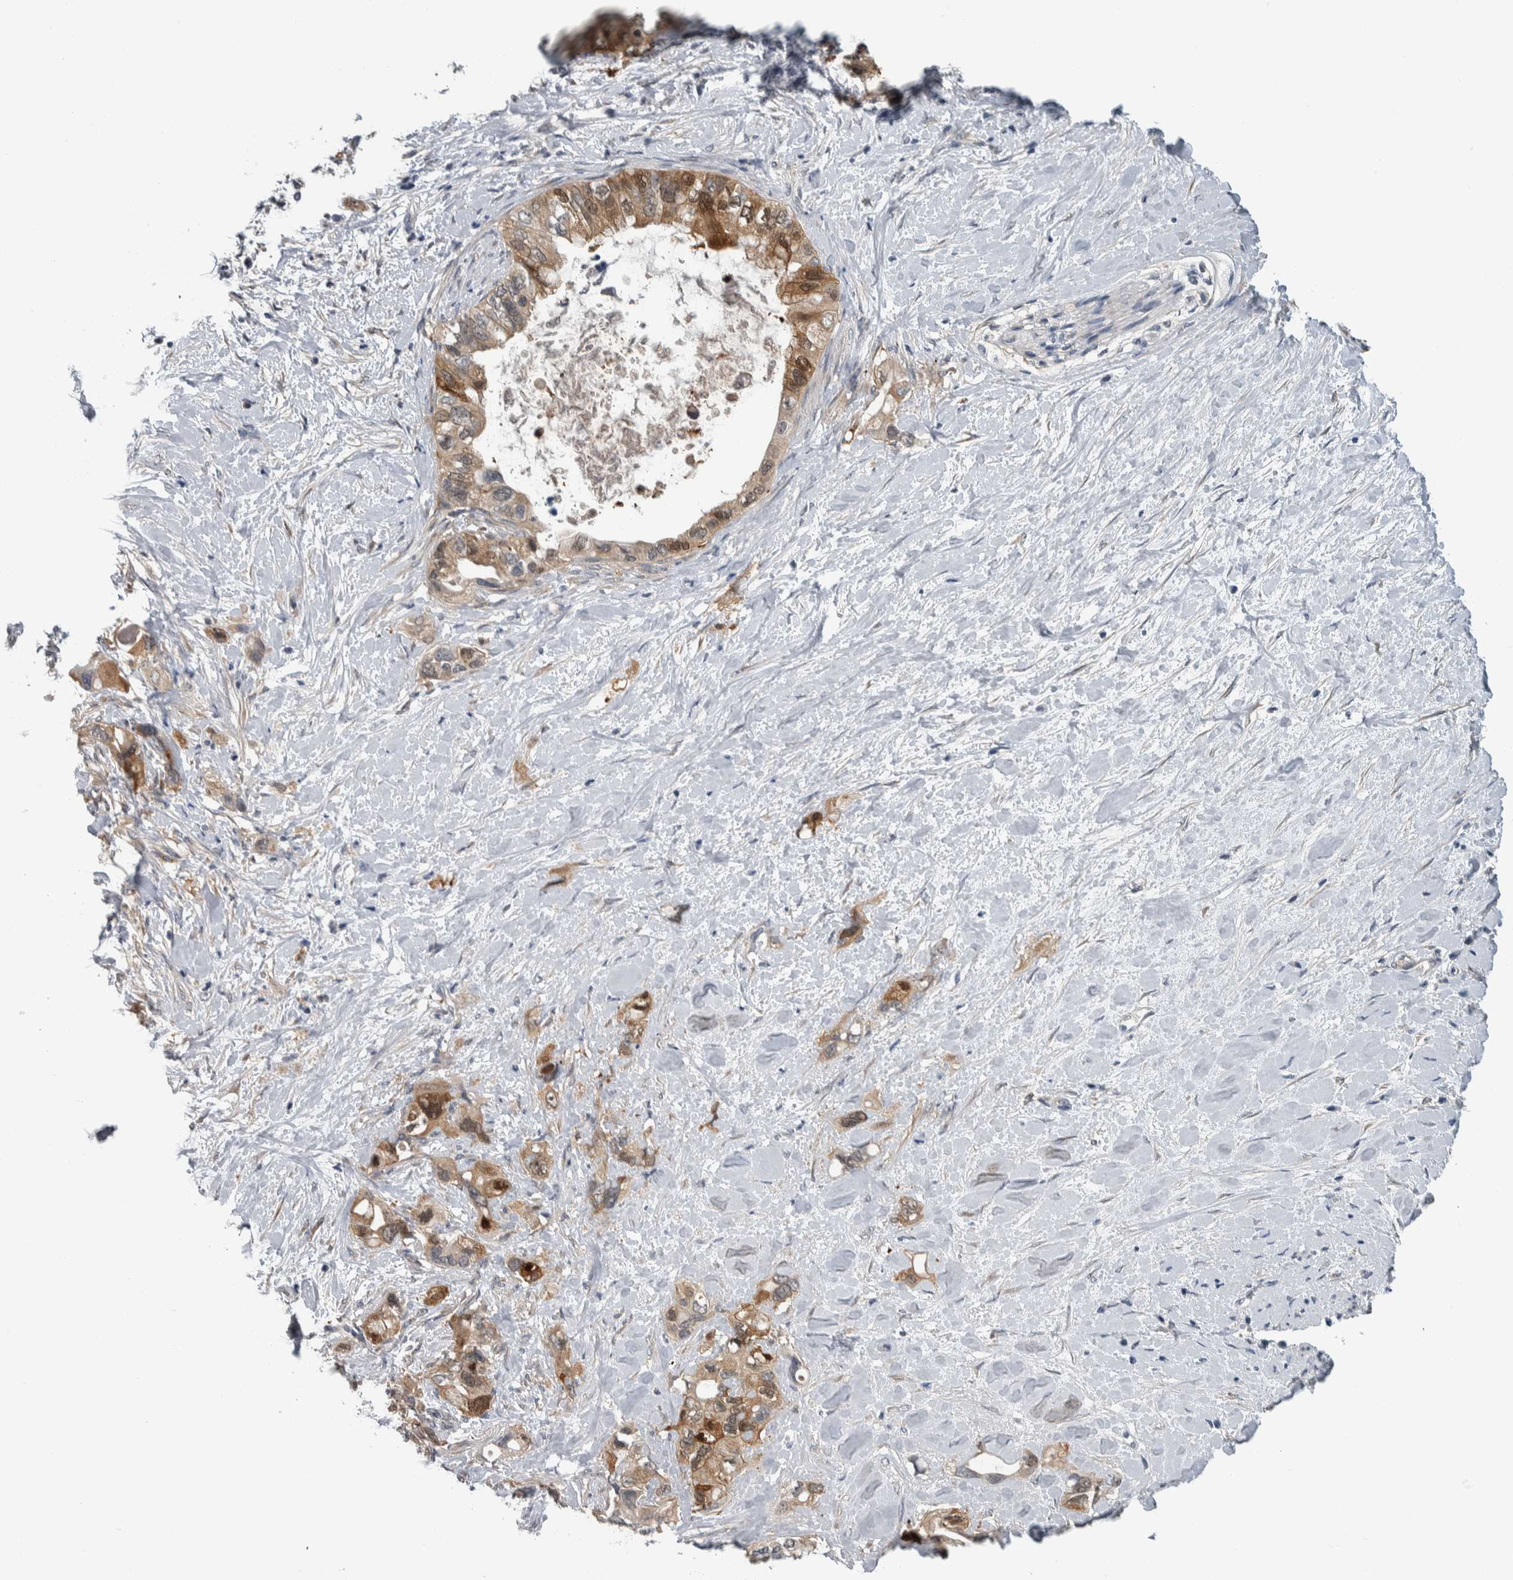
{"staining": {"intensity": "moderate", "quantity": ">75%", "location": "cytoplasmic/membranous,nuclear"}, "tissue": "pancreatic cancer", "cell_type": "Tumor cells", "image_type": "cancer", "snomed": [{"axis": "morphology", "description": "Adenocarcinoma, NOS"}, {"axis": "topography", "description": "Pancreas"}], "caption": "Immunohistochemical staining of adenocarcinoma (pancreatic) shows medium levels of moderate cytoplasmic/membranous and nuclear expression in approximately >75% of tumor cells.", "gene": "COL14A1", "patient": {"sex": "female", "age": 56}}